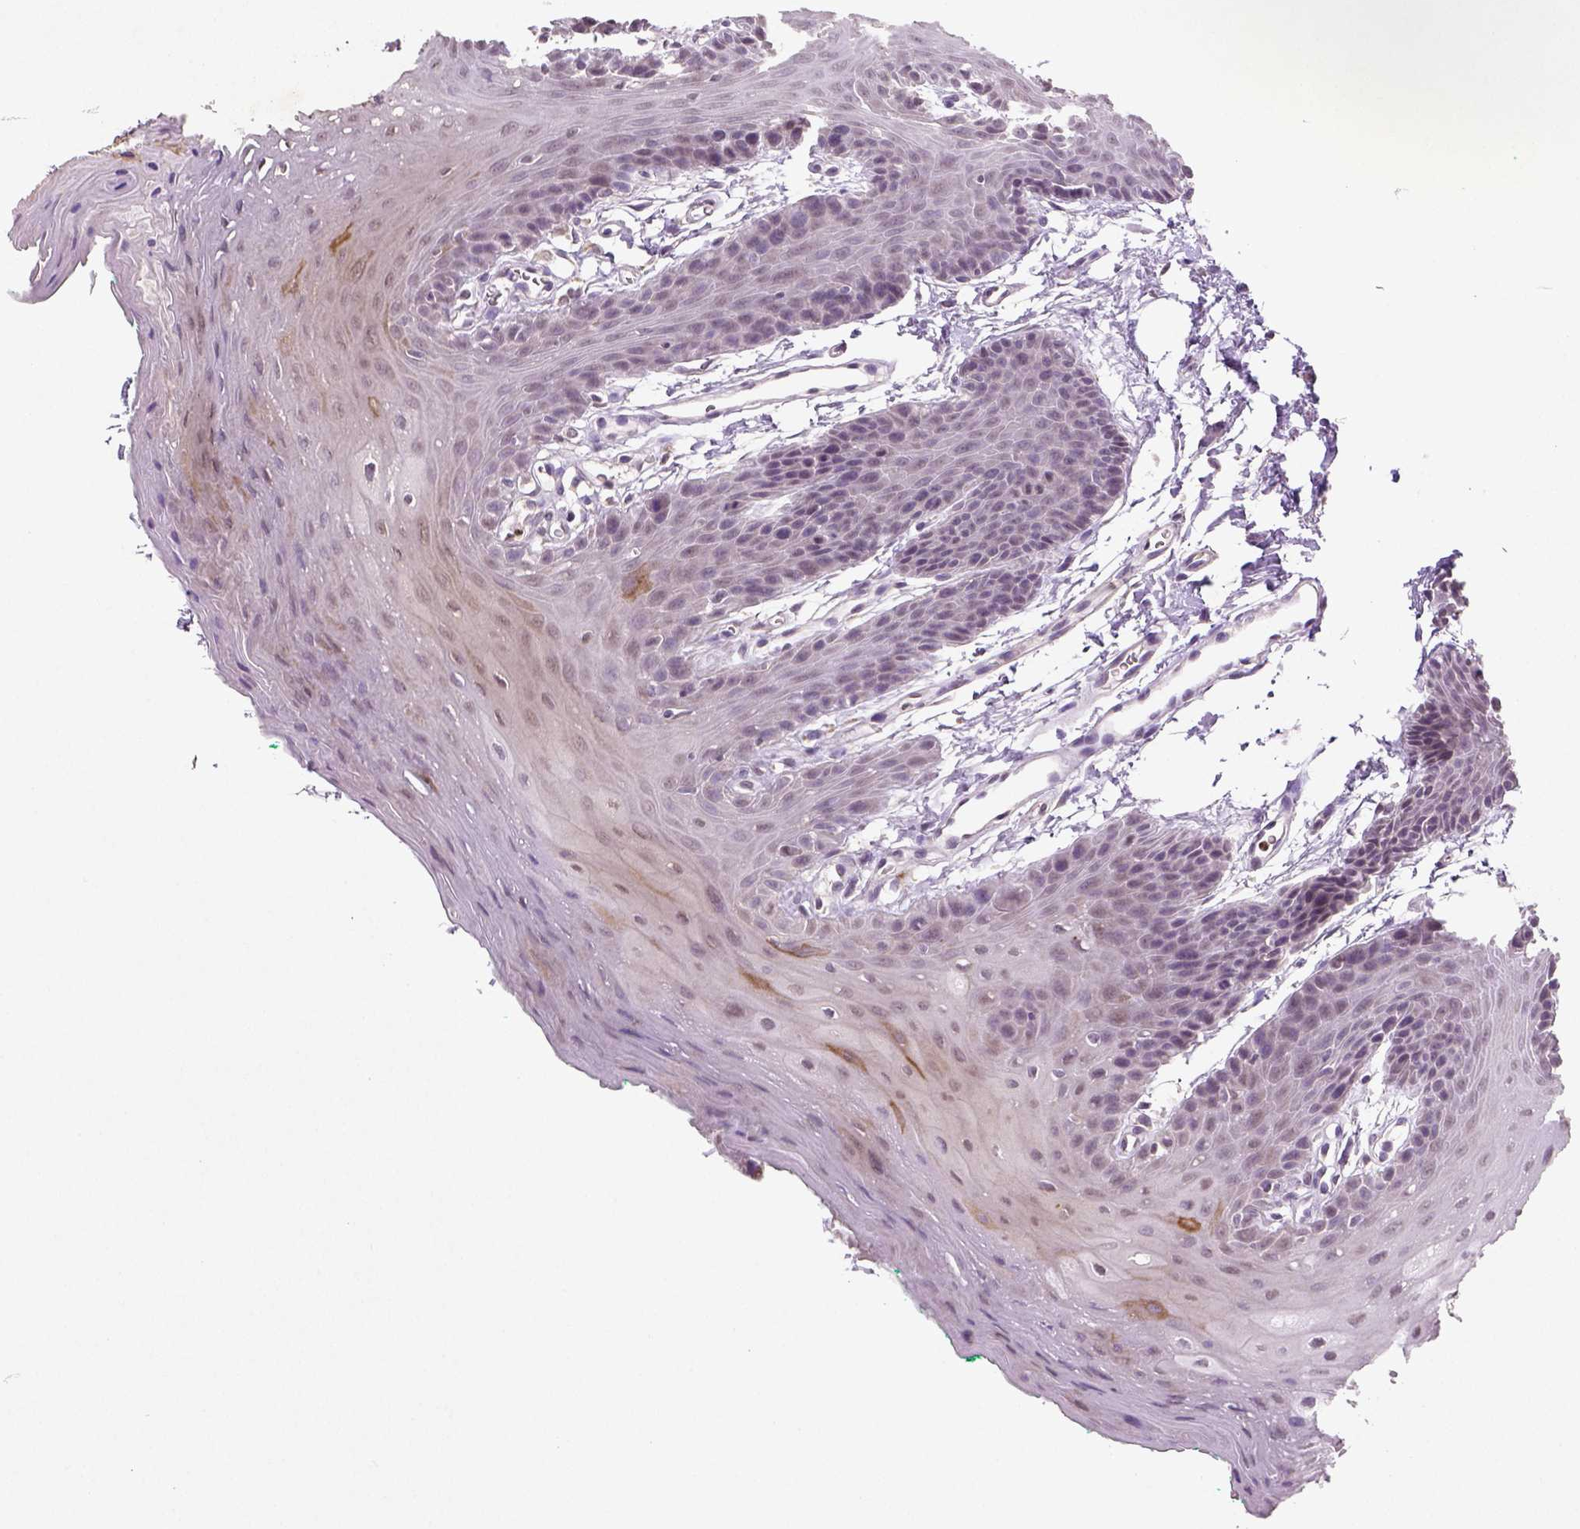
{"staining": {"intensity": "strong", "quantity": "<25%", "location": "cytoplasmic/membranous"}, "tissue": "oral mucosa", "cell_type": "Squamous epithelial cells", "image_type": "normal", "snomed": [{"axis": "morphology", "description": "Normal tissue, NOS"}, {"axis": "morphology", "description": "Squamous cell carcinoma, NOS"}, {"axis": "topography", "description": "Oral tissue"}, {"axis": "topography", "description": "Head-Neck"}], "caption": "Immunohistochemical staining of normal oral mucosa displays <25% levels of strong cytoplasmic/membranous protein positivity in about <25% of squamous epithelial cells.", "gene": "NUDT3", "patient": {"sex": "female", "age": 50}}